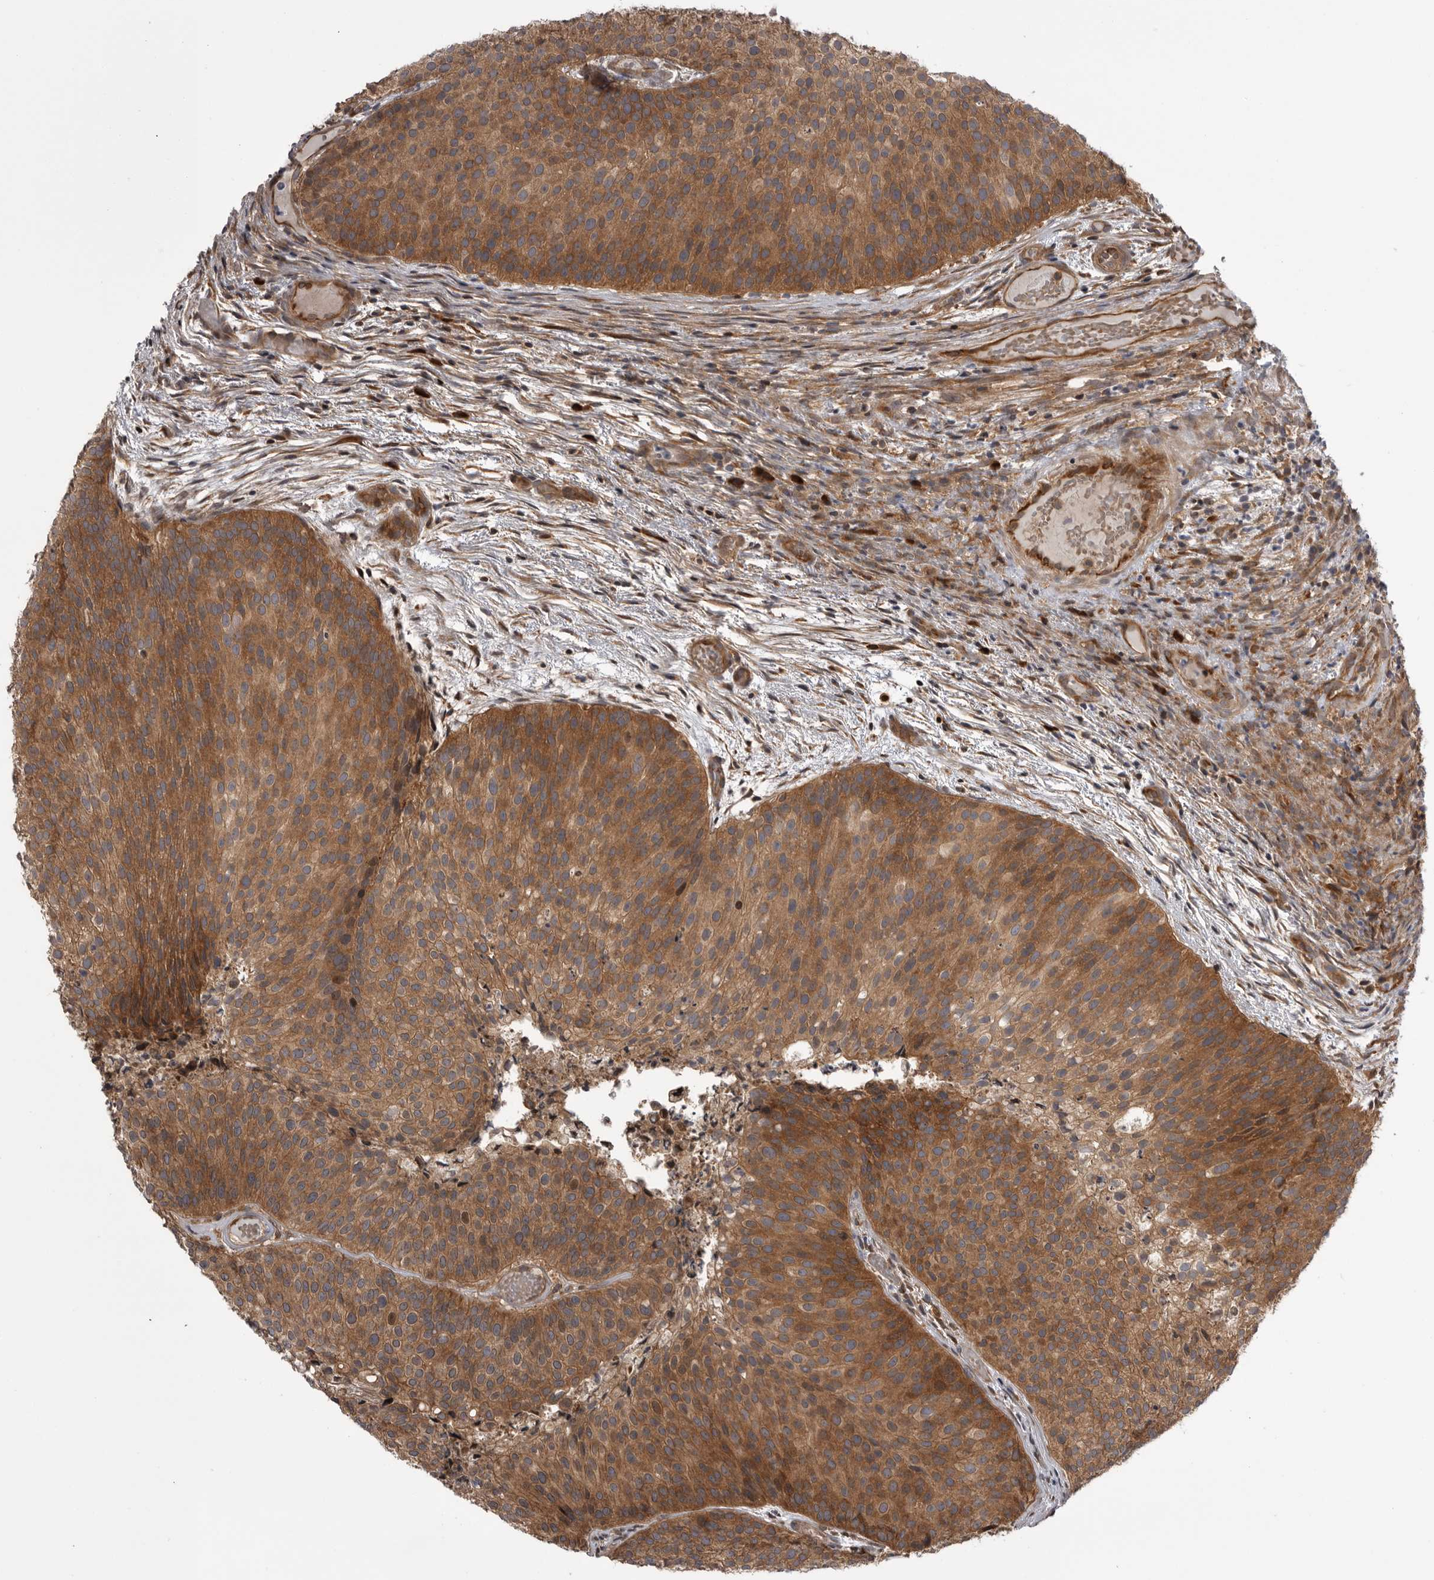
{"staining": {"intensity": "moderate", "quantity": ">75%", "location": "cytoplasmic/membranous,nuclear"}, "tissue": "urothelial cancer", "cell_type": "Tumor cells", "image_type": "cancer", "snomed": [{"axis": "morphology", "description": "Urothelial carcinoma, Low grade"}, {"axis": "topography", "description": "Urinary bladder"}], "caption": "Immunohistochemistry (IHC) image of human urothelial carcinoma (low-grade) stained for a protein (brown), which reveals medium levels of moderate cytoplasmic/membranous and nuclear expression in approximately >75% of tumor cells.", "gene": "RAB3GAP2", "patient": {"sex": "male", "age": 86}}